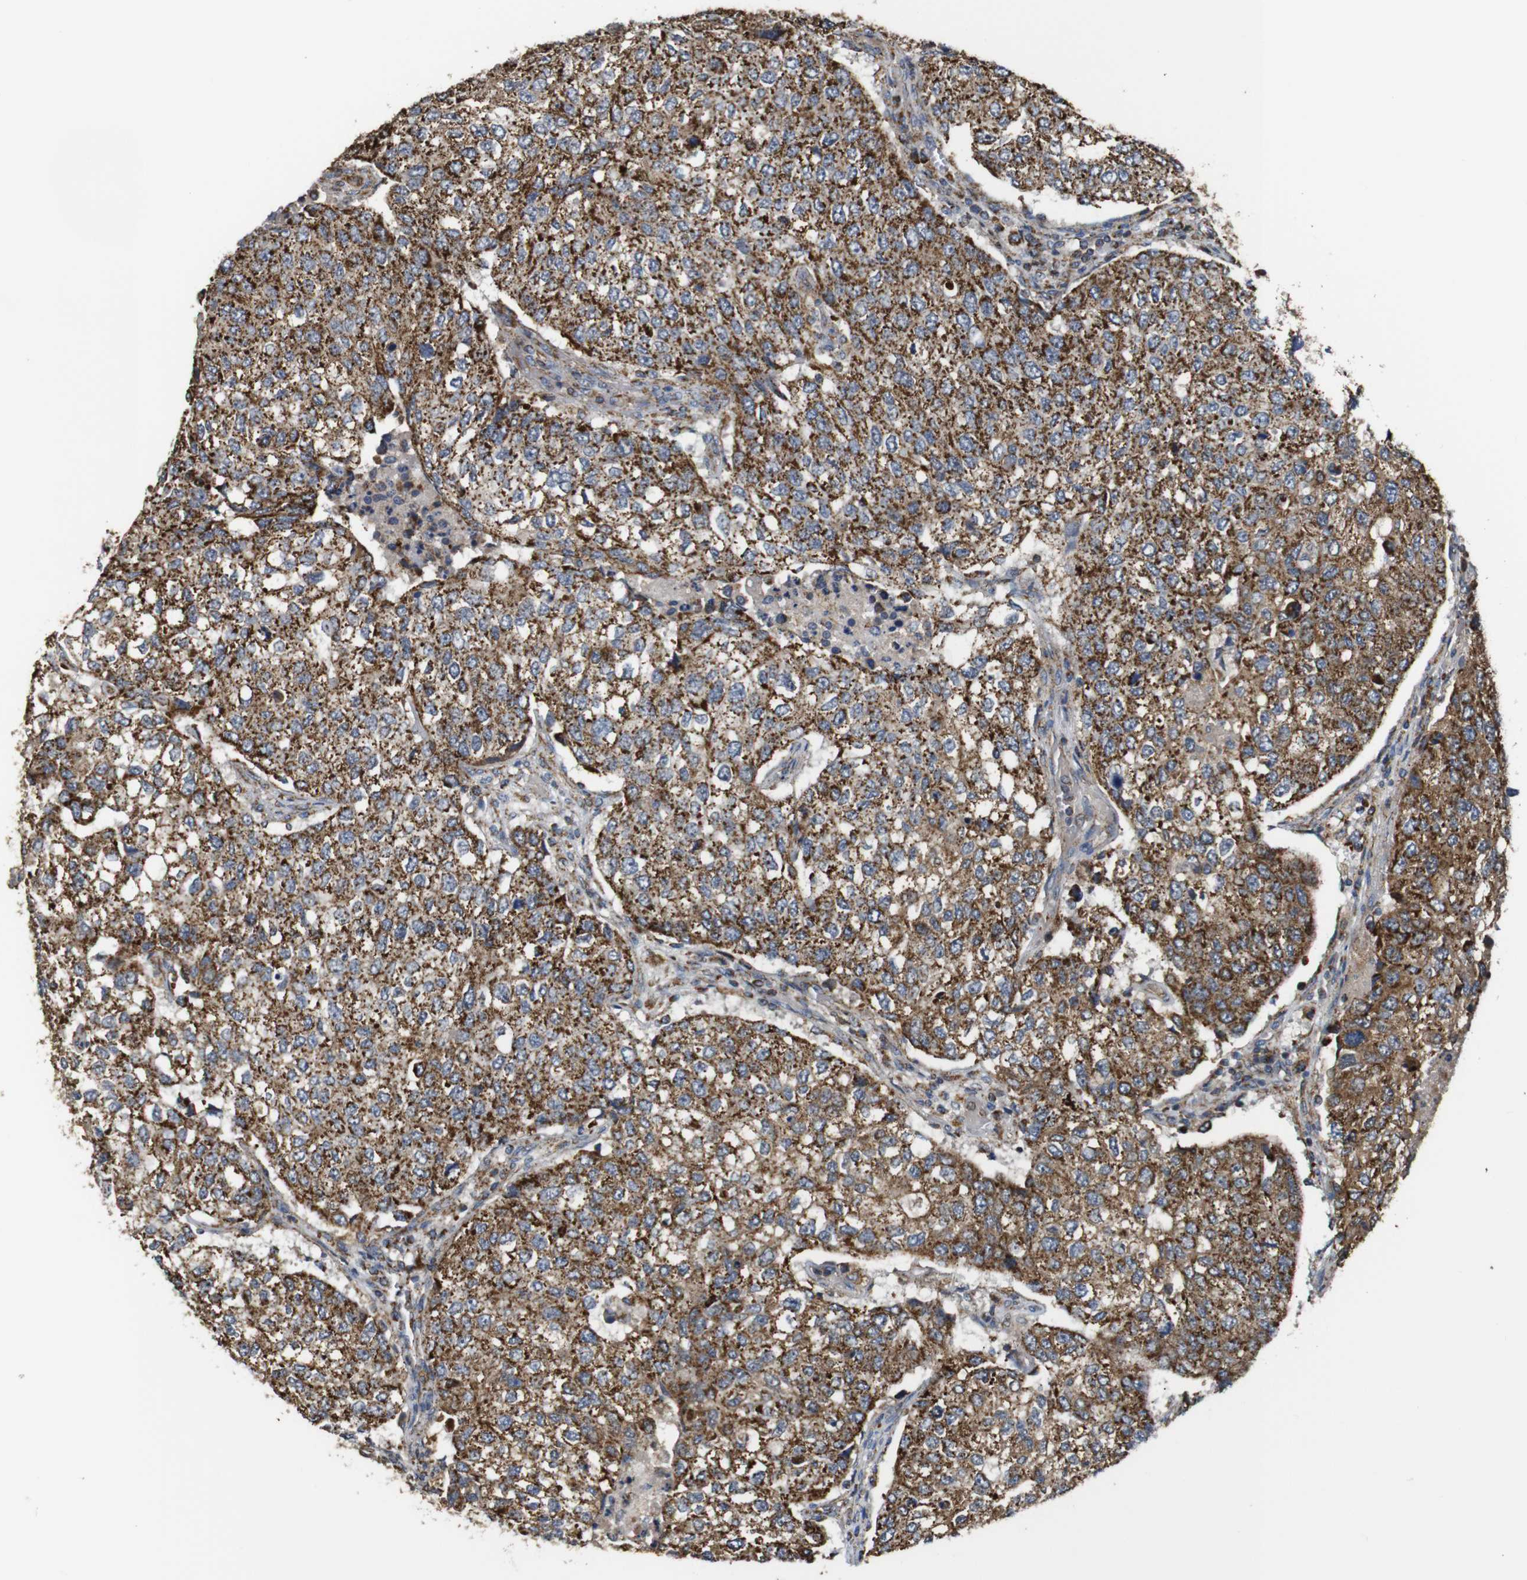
{"staining": {"intensity": "strong", "quantity": ">75%", "location": "cytoplasmic/membranous"}, "tissue": "urothelial cancer", "cell_type": "Tumor cells", "image_type": "cancer", "snomed": [{"axis": "morphology", "description": "Urothelial carcinoma, High grade"}, {"axis": "topography", "description": "Lymph node"}, {"axis": "topography", "description": "Urinary bladder"}], "caption": "High-power microscopy captured an immunohistochemistry histopathology image of high-grade urothelial carcinoma, revealing strong cytoplasmic/membranous expression in approximately >75% of tumor cells.", "gene": "NR3C2", "patient": {"sex": "male", "age": 51}}